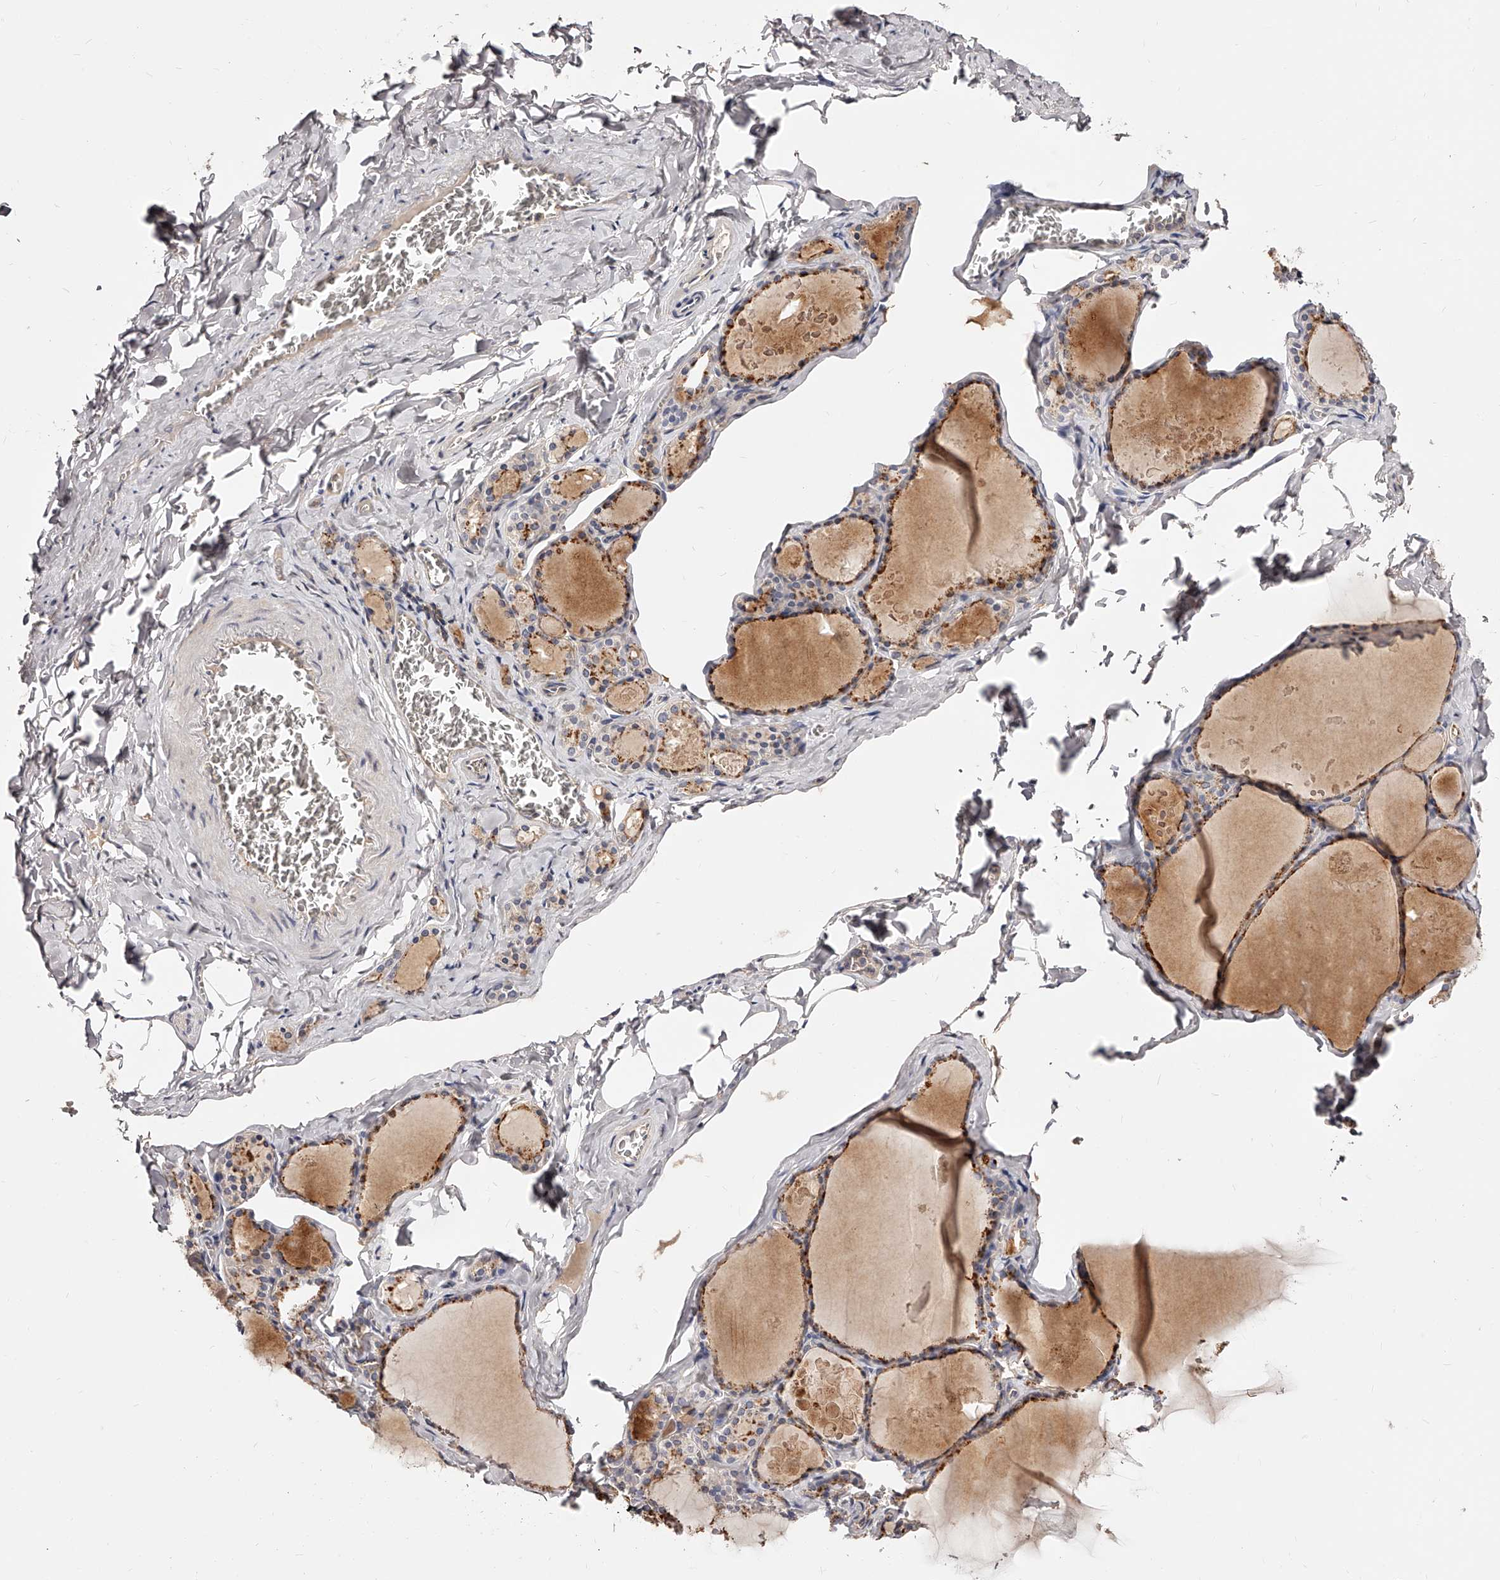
{"staining": {"intensity": "moderate", "quantity": ">75%", "location": "cytoplasmic/membranous"}, "tissue": "thyroid gland", "cell_type": "Glandular cells", "image_type": "normal", "snomed": [{"axis": "morphology", "description": "Normal tissue, NOS"}, {"axis": "topography", "description": "Thyroid gland"}], "caption": "This photomicrograph displays normal thyroid gland stained with immunohistochemistry (IHC) to label a protein in brown. The cytoplasmic/membranous of glandular cells show moderate positivity for the protein. Nuclei are counter-stained blue.", "gene": "PHACTR1", "patient": {"sex": "male", "age": 56}}